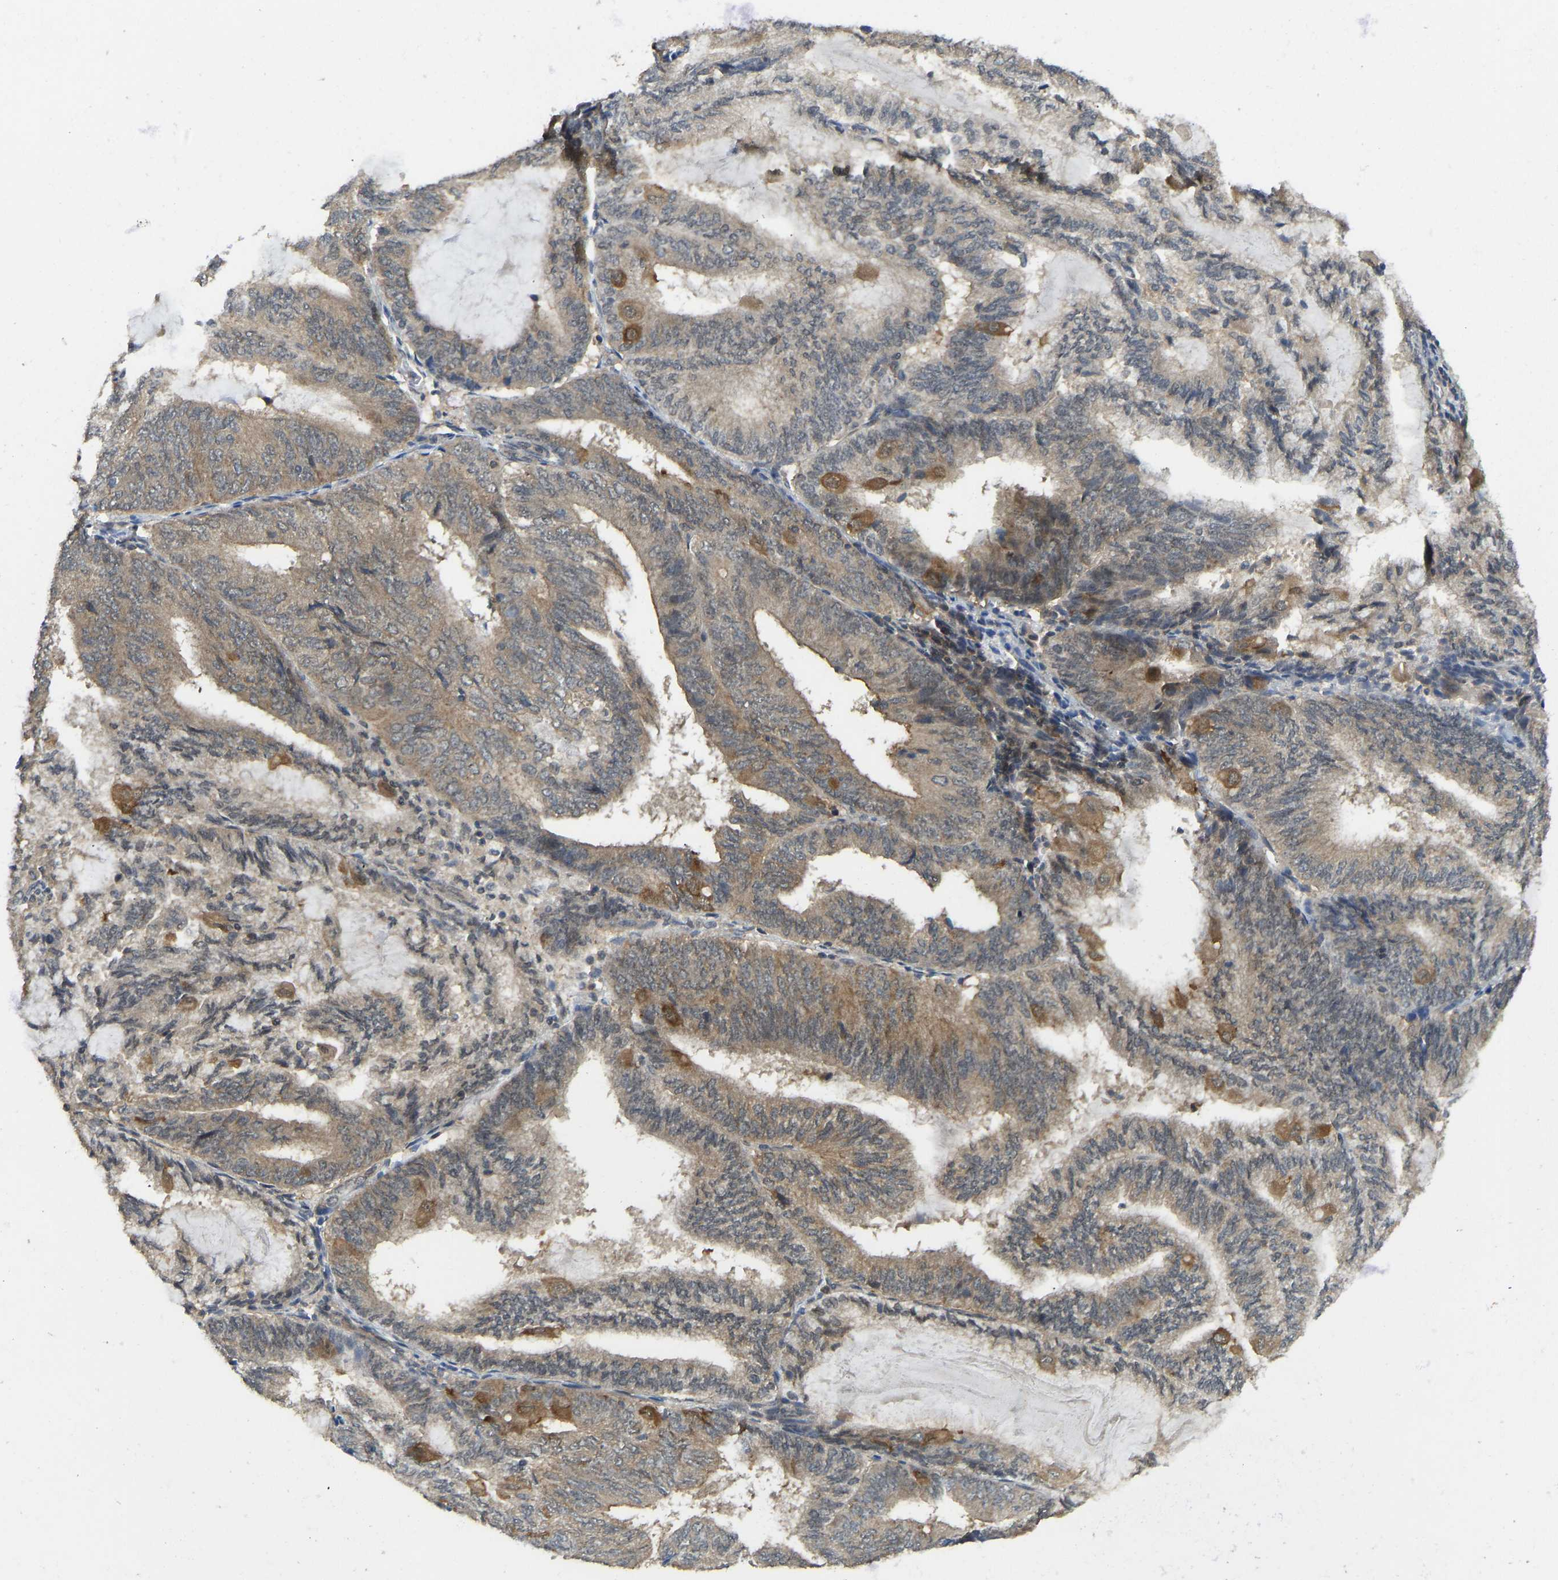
{"staining": {"intensity": "moderate", "quantity": ">75%", "location": "cytoplasmic/membranous"}, "tissue": "endometrial cancer", "cell_type": "Tumor cells", "image_type": "cancer", "snomed": [{"axis": "morphology", "description": "Adenocarcinoma, NOS"}, {"axis": "topography", "description": "Endometrium"}], "caption": "About >75% of tumor cells in endometrial cancer (adenocarcinoma) show moderate cytoplasmic/membranous protein positivity as visualized by brown immunohistochemical staining.", "gene": "NDRG3", "patient": {"sex": "female", "age": 81}}